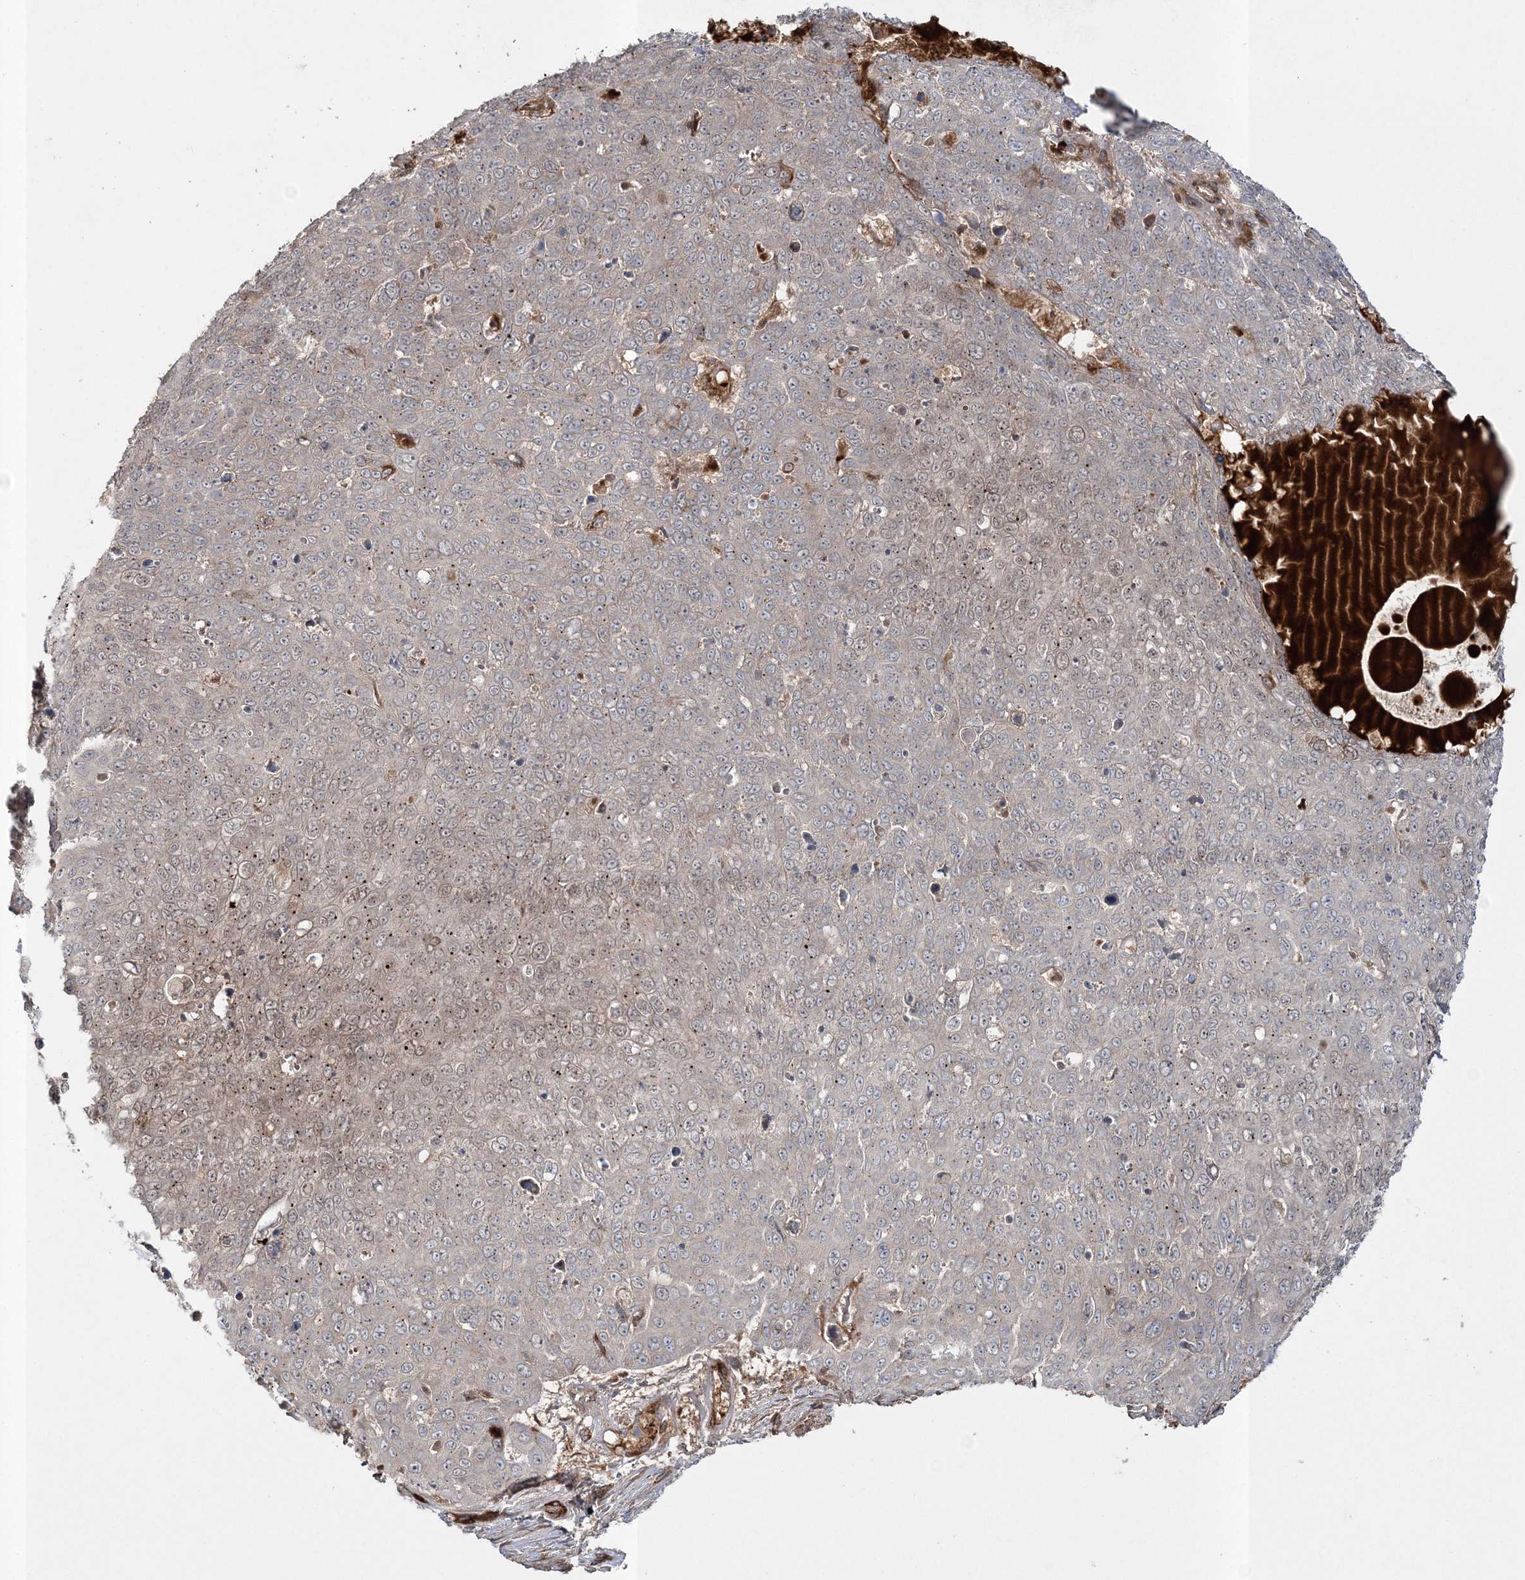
{"staining": {"intensity": "weak", "quantity": "25%-75%", "location": "cytoplasmic/membranous,nuclear"}, "tissue": "skin cancer", "cell_type": "Tumor cells", "image_type": "cancer", "snomed": [{"axis": "morphology", "description": "Squamous cell carcinoma, NOS"}, {"axis": "topography", "description": "Skin"}], "caption": "Immunohistochemical staining of skin cancer (squamous cell carcinoma) shows weak cytoplasmic/membranous and nuclear protein staining in about 25%-75% of tumor cells.", "gene": "MOCS2", "patient": {"sex": "male", "age": 71}}